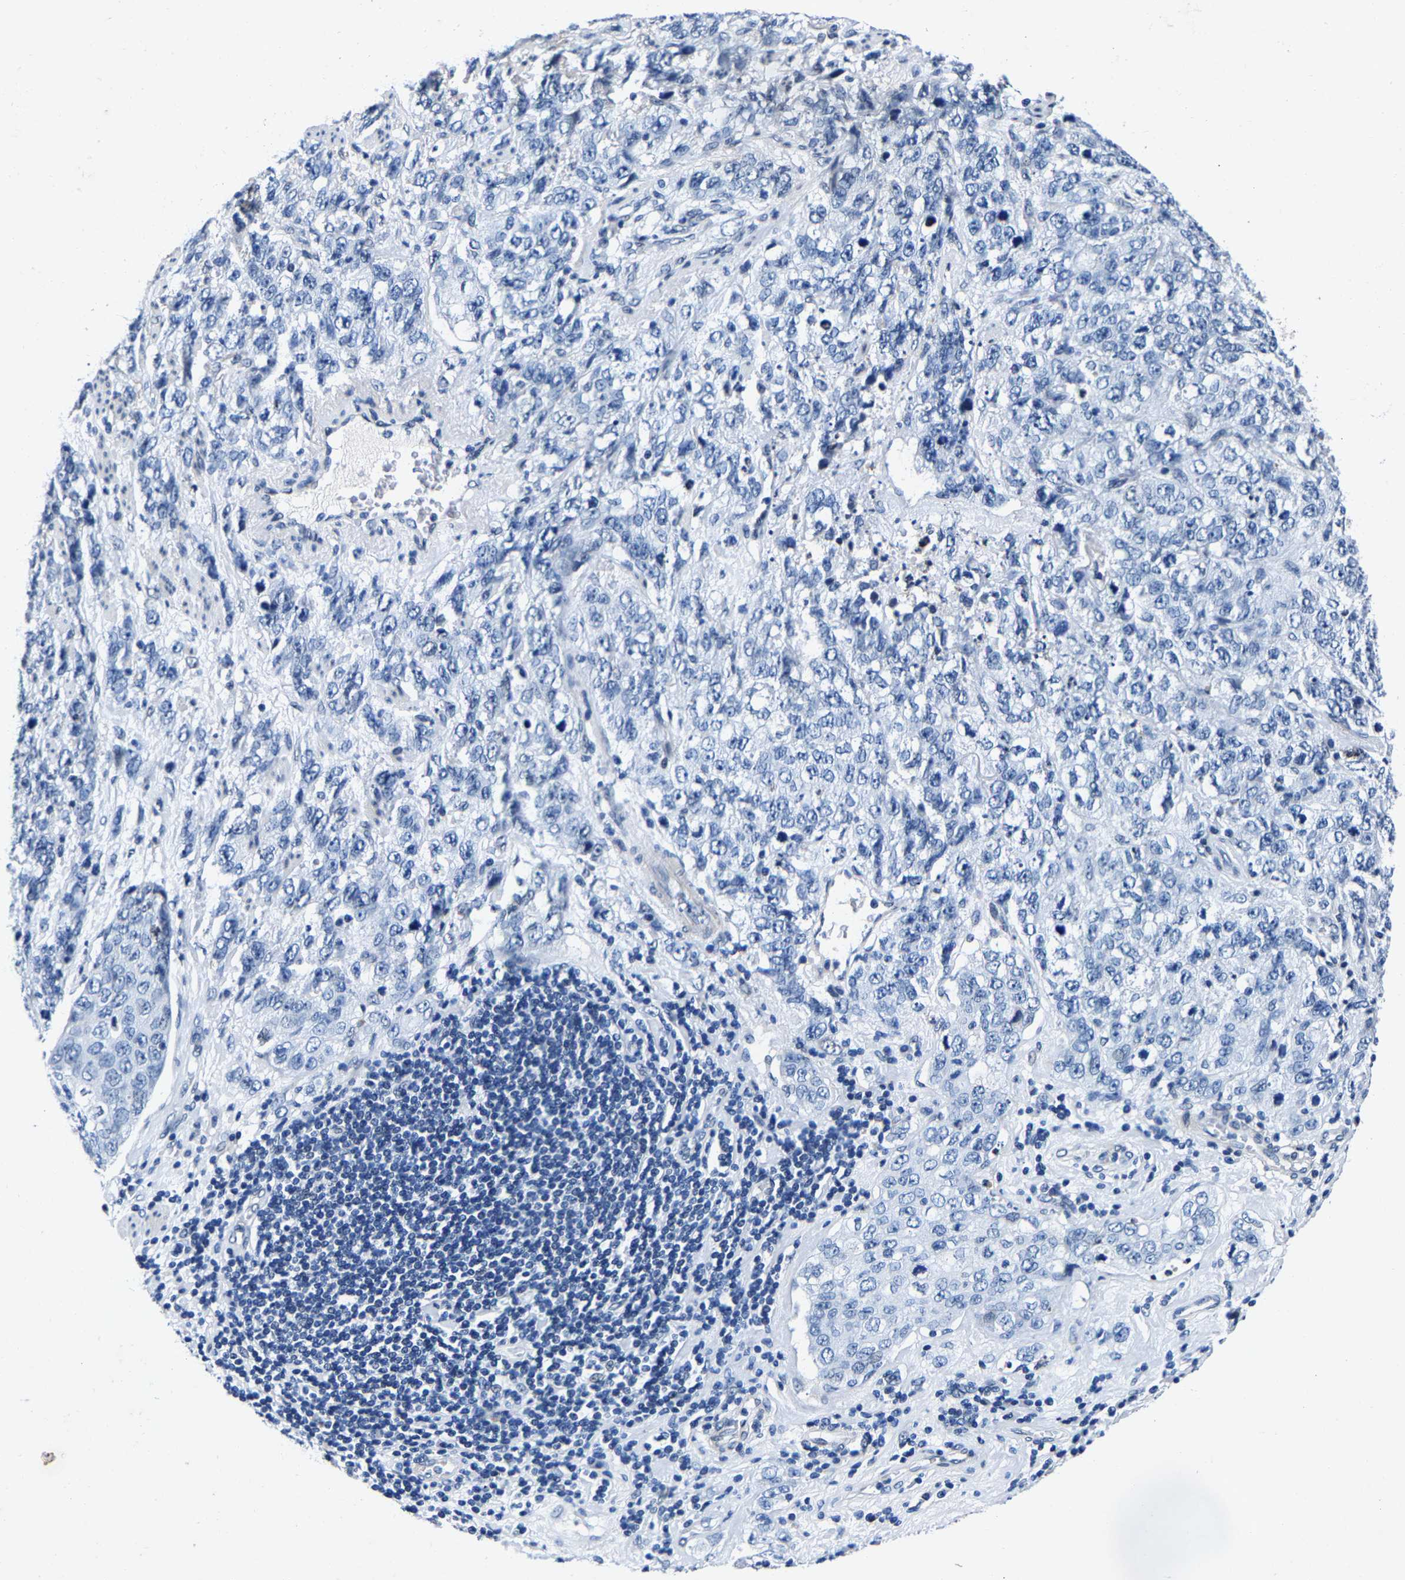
{"staining": {"intensity": "negative", "quantity": "none", "location": "none"}, "tissue": "stomach cancer", "cell_type": "Tumor cells", "image_type": "cancer", "snomed": [{"axis": "morphology", "description": "Adenocarcinoma, NOS"}, {"axis": "topography", "description": "Stomach"}], "caption": "Immunohistochemical staining of stomach cancer (adenocarcinoma) reveals no significant staining in tumor cells.", "gene": "UBN2", "patient": {"sex": "male", "age": 48}}